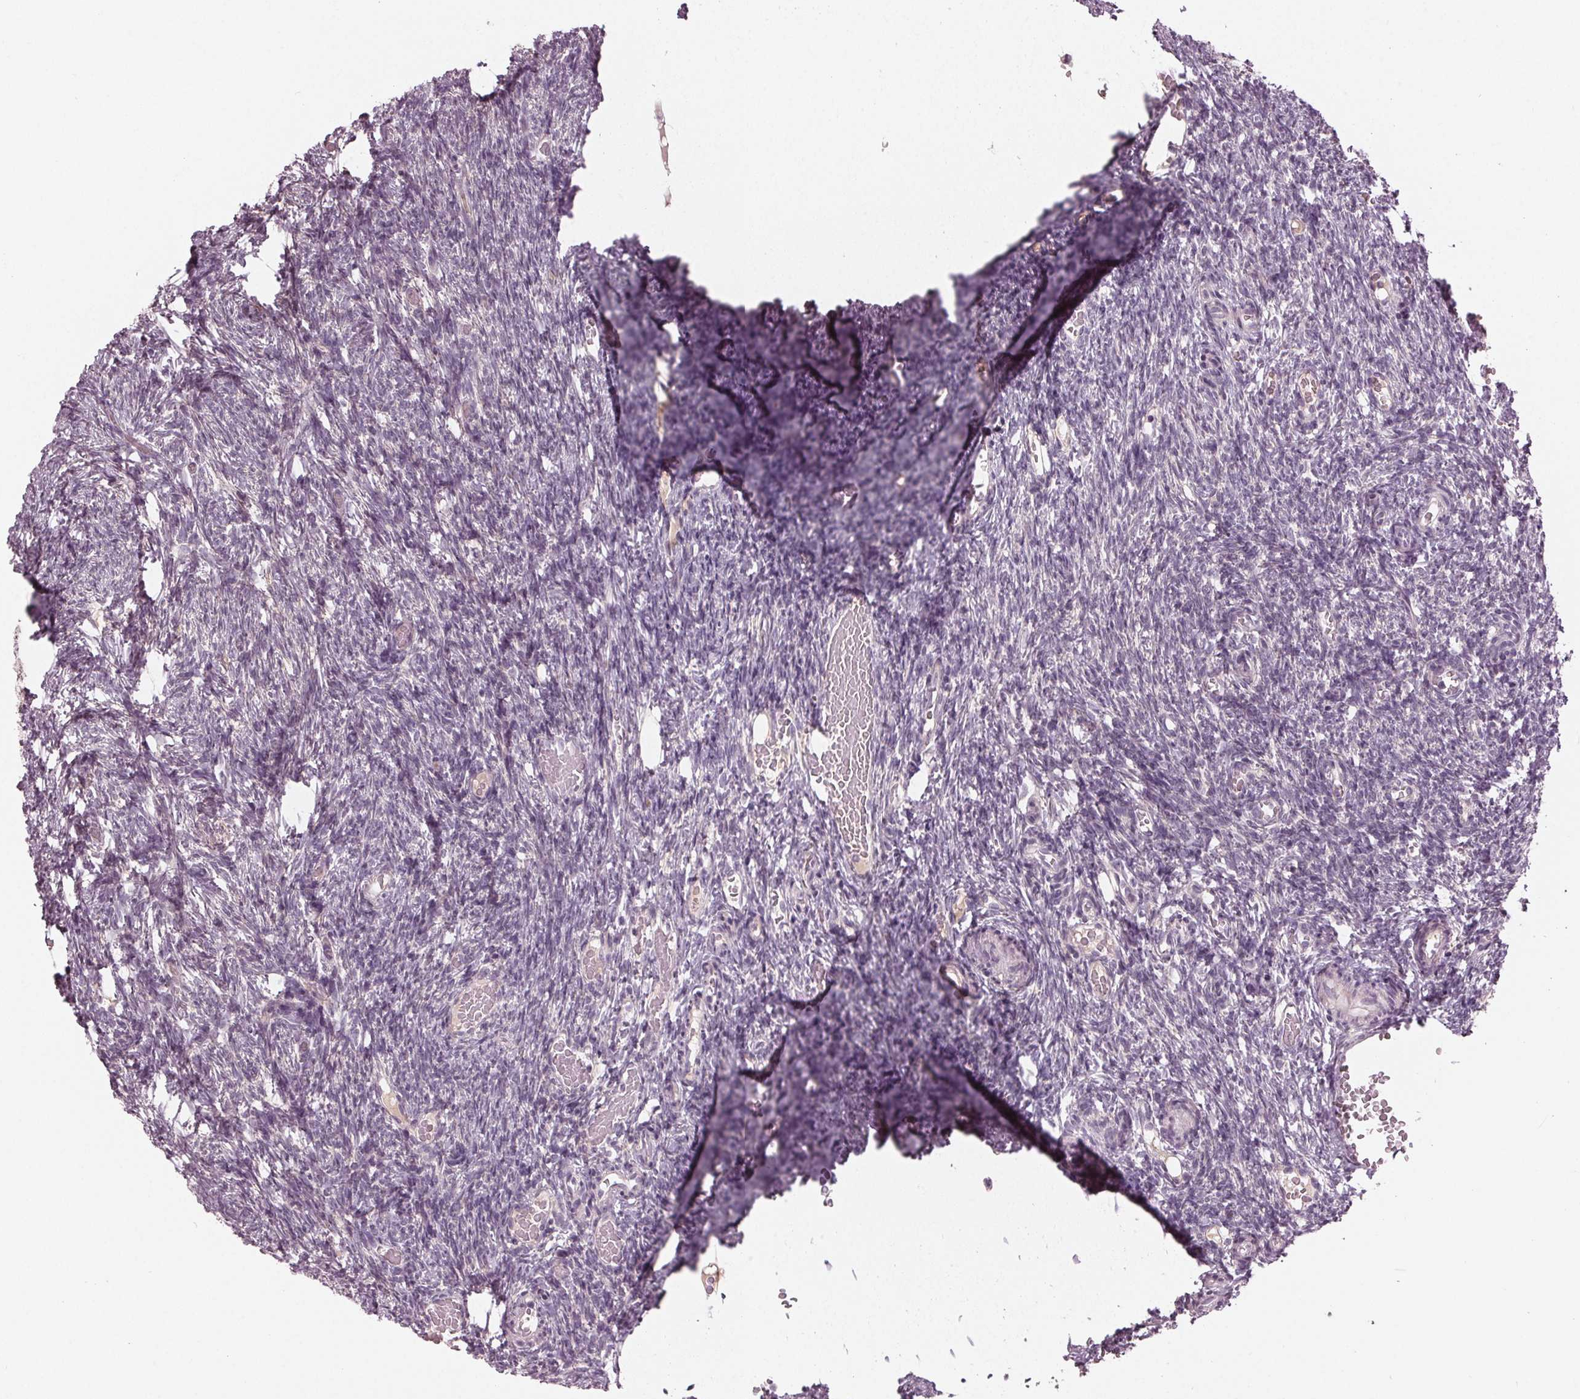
{"staining": {"intensity": "weak", "quantity": "<25%", "location": "cytoplasmic/membranous"}, "tissue": "ovary", "cell_type": "Follicle cells", "image_type": "normal", "snomed": [{"axis": "morphology", "description": "Normal tissue, NOS"}, {"axis": "topography", "description": "Ovary"}], "caption": "Protein analysis of normal ovary displays no significant expression in follicle cells.", "gene": "ZNF605", "patient": {"sex": "female", "age": 39}}